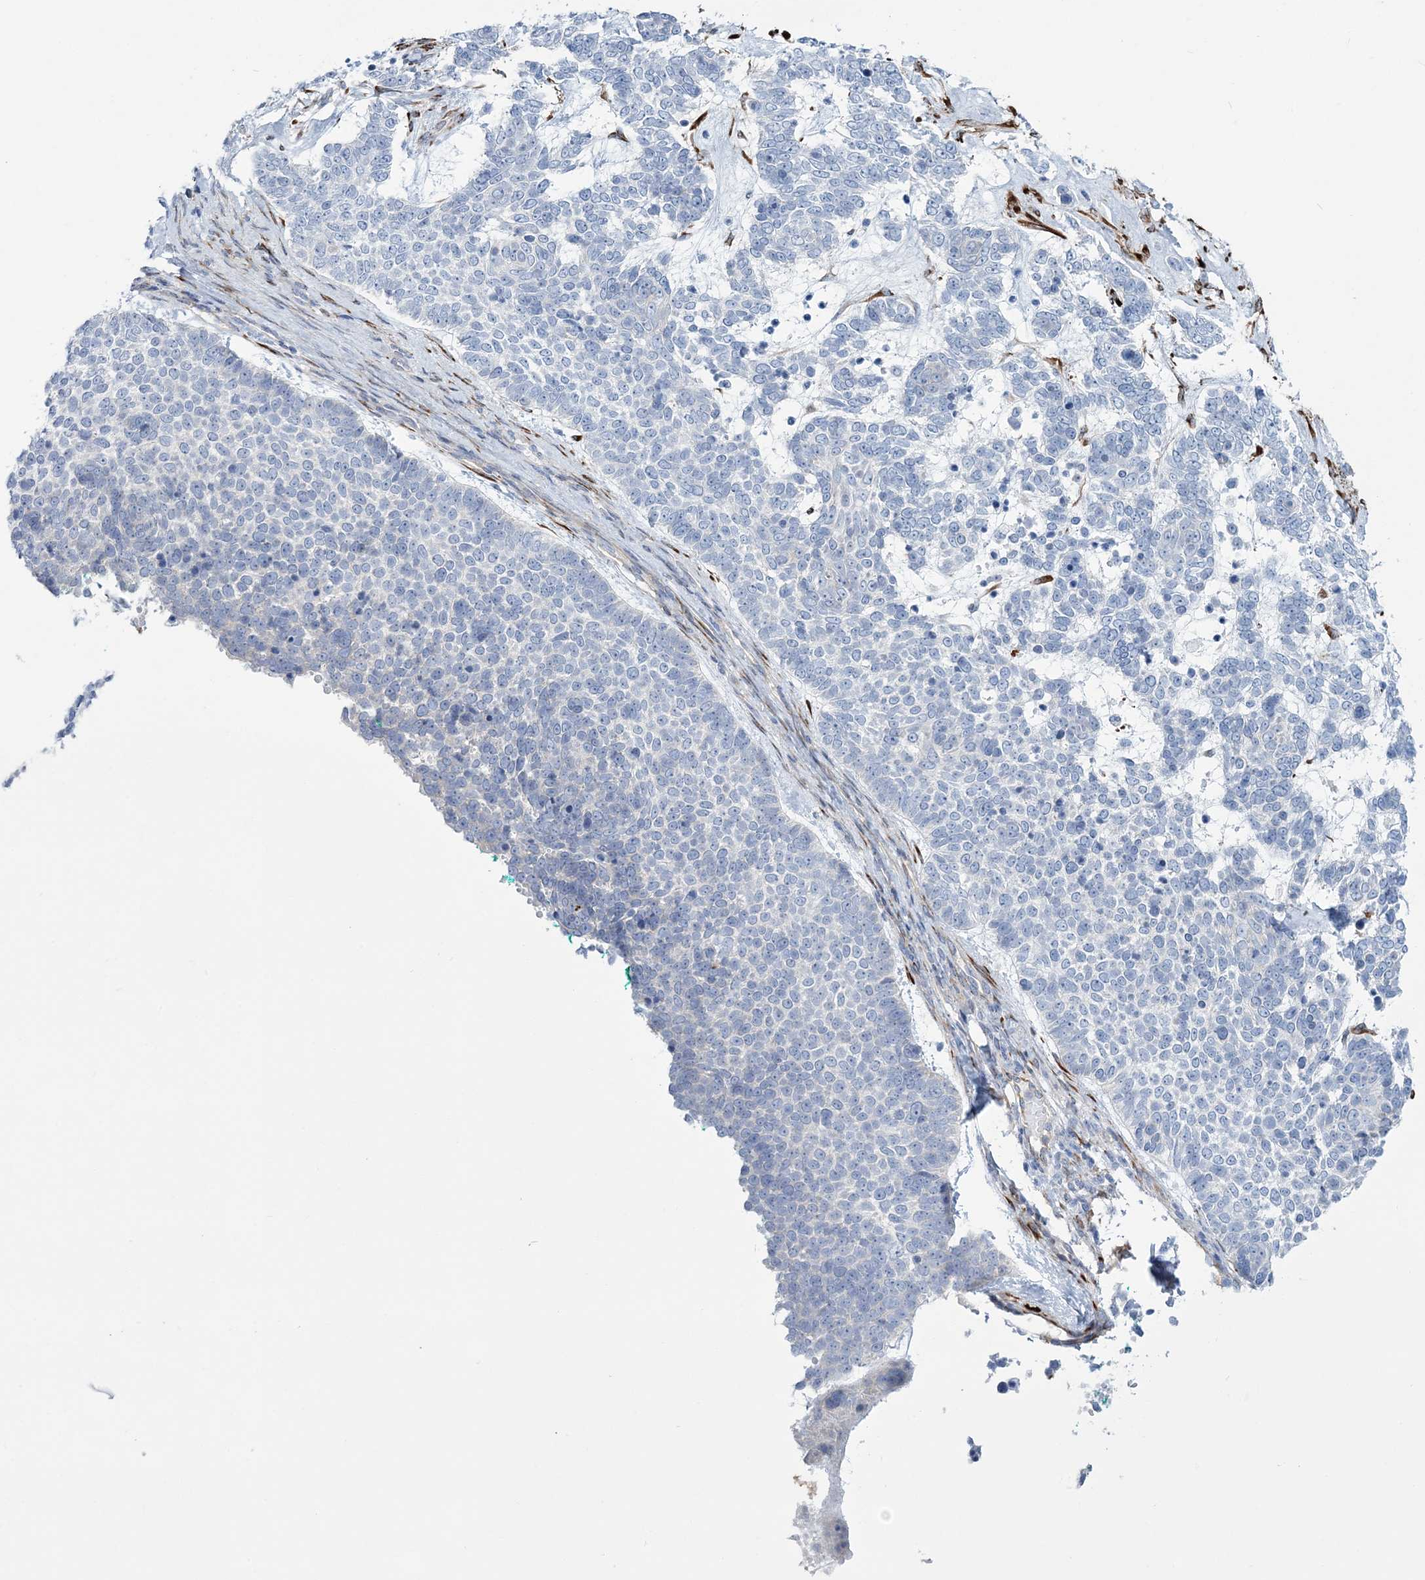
{"staining": {"intensity": "negative", "quantity": "none", "location": "none"}, "tissue": "skin cancer", "cell_type": "Tumor cells", "image_type": "cancer", "snomed": [{"axis": "morphology", "description": "Basal cell carcinoma"}, {"axis": "topography", "description": "Skin"}], "caption": "High magnification brightfield microscopy of skin cancer stained with DAB (brown) and counterstained with hematoxylin (blue): tumor cells show no significant positivity.", "gene": "RAB11FIP5", "patient": {"sex": "female", "age": 81}}